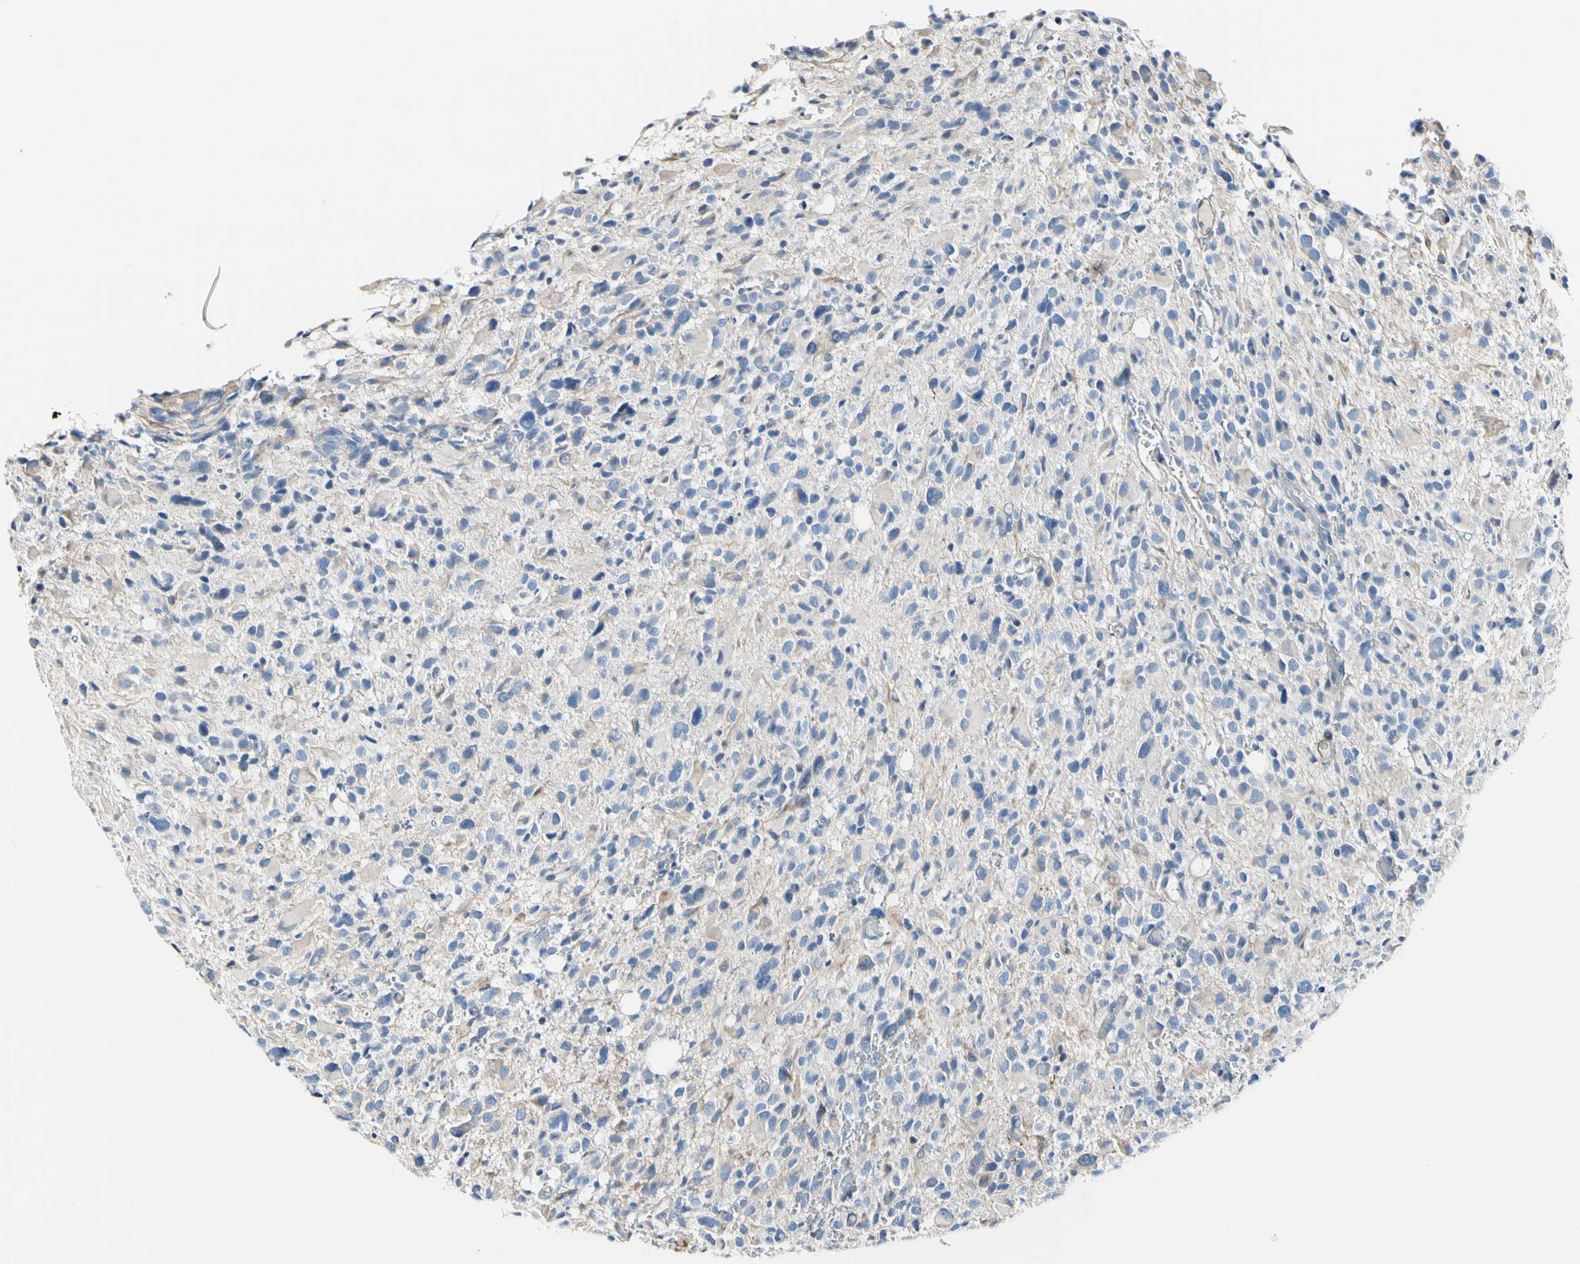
{"staining": {"intensity": "negative", "quantity": "none", "location": "none"}, "tissue": "glioma", "cell_type": "Tumor cells", "image_type": "cancer", "snomed": [{"axis": "morphology", "description": "Glioma, malignant, High grade"}, {"axis": "topography", "description": "Brain"}], "caption": "This is an IHC image of malignant high-grade glioma. There is no expression in tumor cells.", "gene": "COL6A3", "patient": {"sex": "male", "age": 48}}